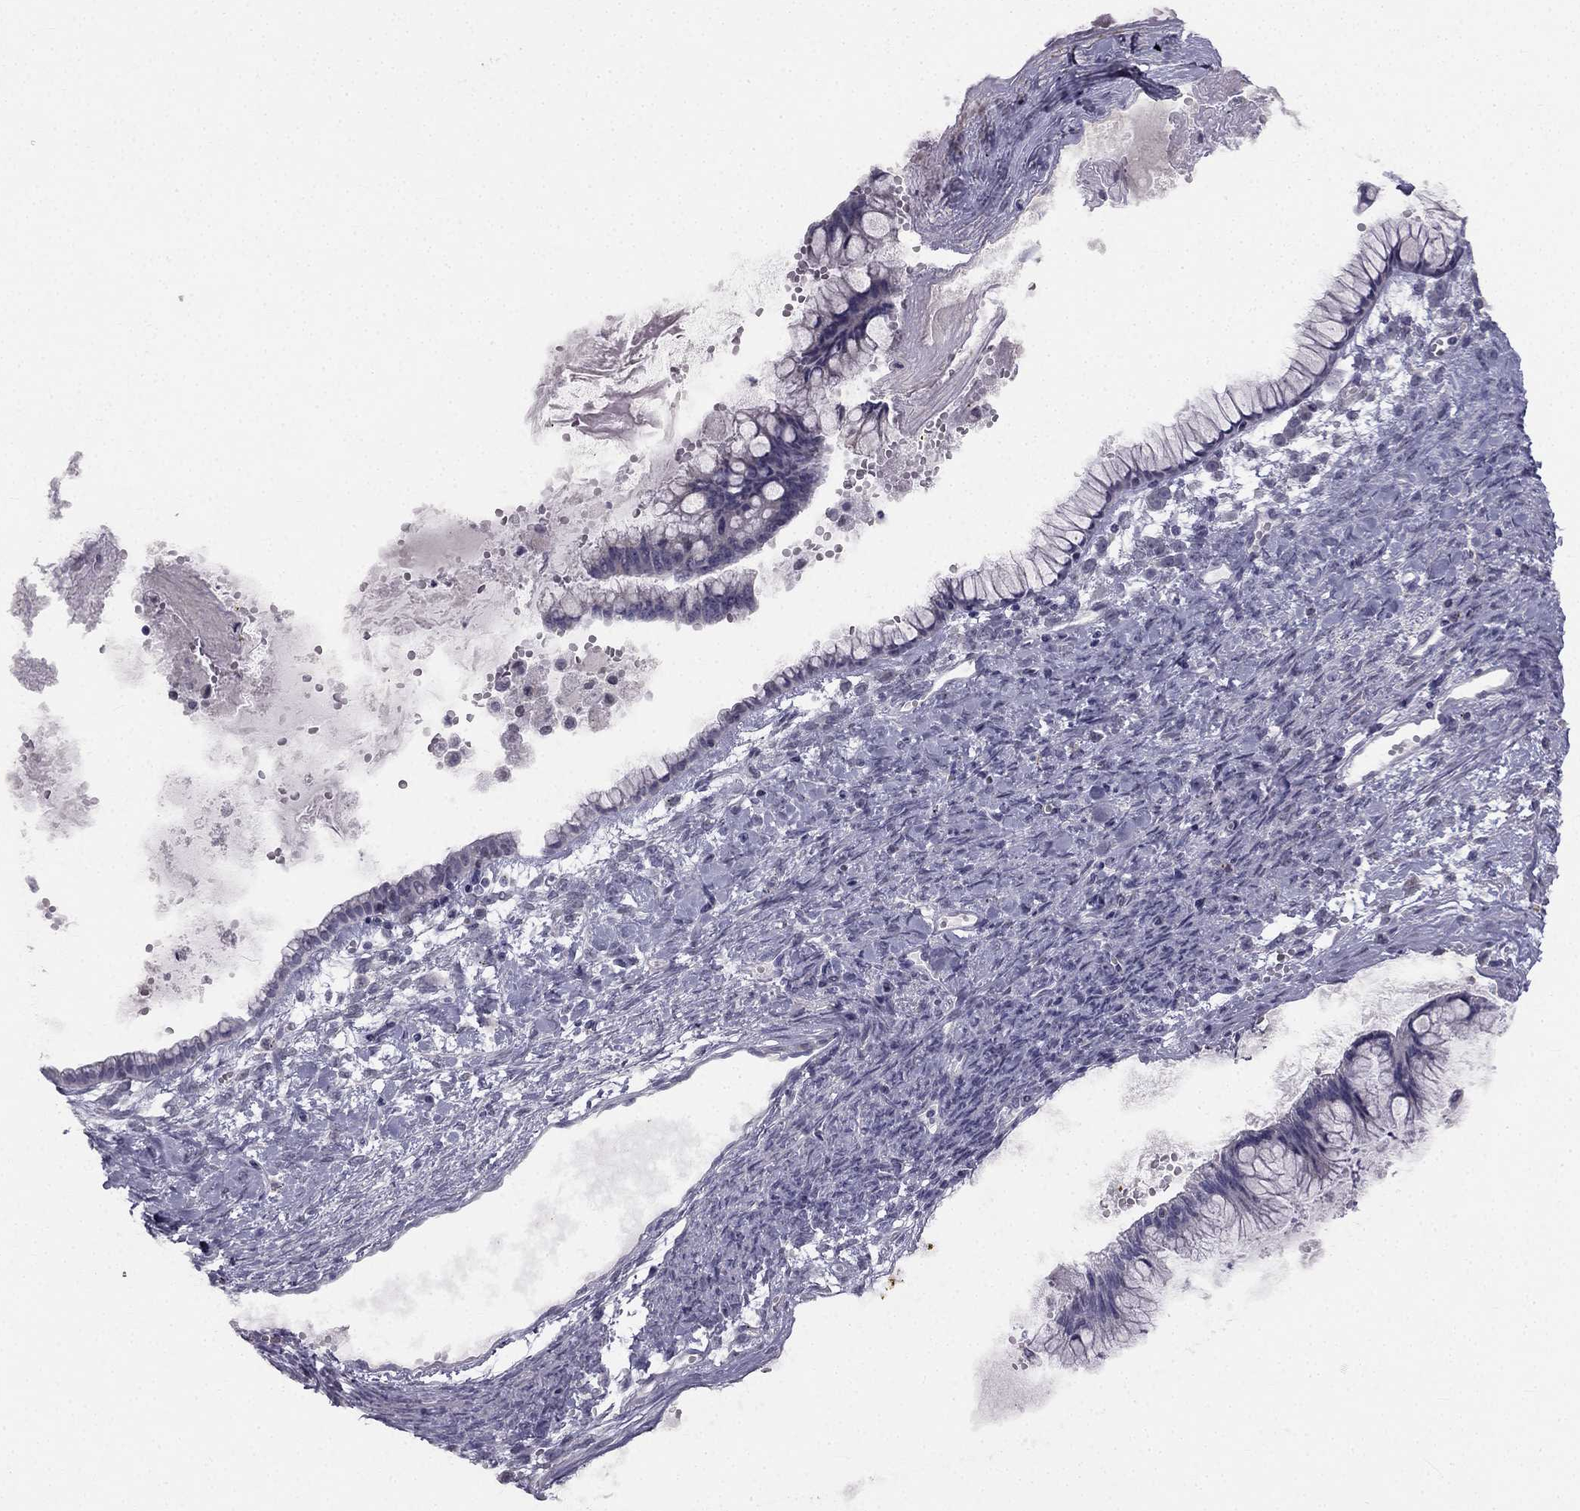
{"staining": {"intensity": "negative", "quantity": "none", "location": "none"}, "tissue": "ovarian cancer", "cell_type": "Tumor cells", "image_type": "cancer", "snomed": [{"axis": "morphology", "description": "Cystadenocarcinoma, mucinous, NOS"}, {"axis": "topography", "description": "Ovary"}], "caption": "Immunohistochemical staining of ovarian cancer (mucinous cystadenocarcinoma) reveals no significant staining in tumor cells.", "gene": "TRPS1", "patient": {"sex": "female", "age": 67}}